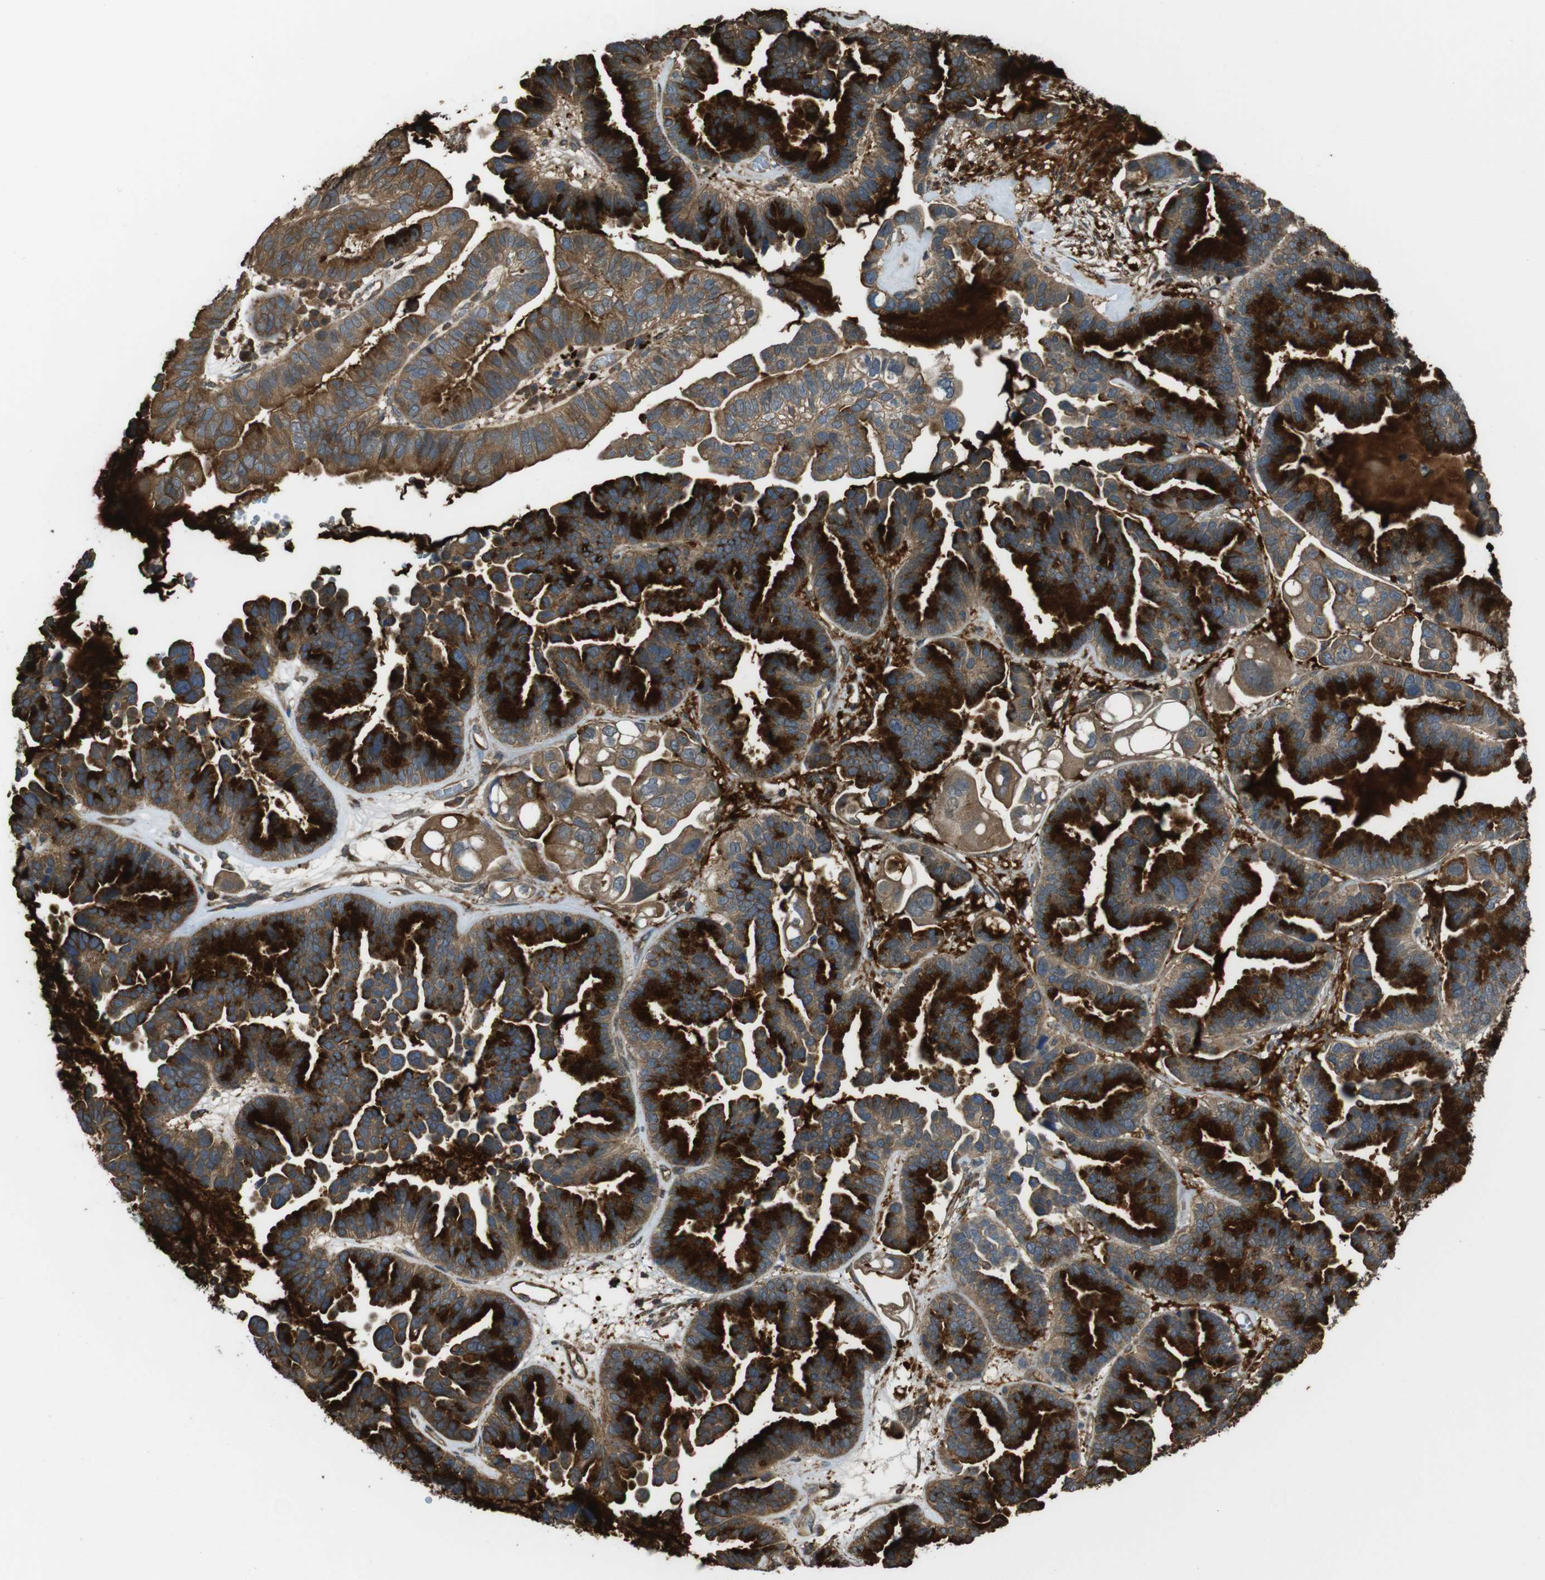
{"staining": {"intensity": "strong", "quantity": ">75%", "location": "cytoplasmic/membranous"}, "tissue": "ovarian cancer", "cell_type": "Tumor cells", "image_type": "cancer", "snomed": [{"axis": "morphology", "description": "Cystadenocarcinoma, serous, NOS"}, {"axis": "topography", "description": "Ovary"}], "caption": "Strong cytoplasmic/membranous positivity for a protein is seen in about >75% of tumor cells of serous cystadenocarcinoma (ovarian) using IHC.", "gene": "ARHGDIA", "patient": {"sex": "female", "age": 56}}